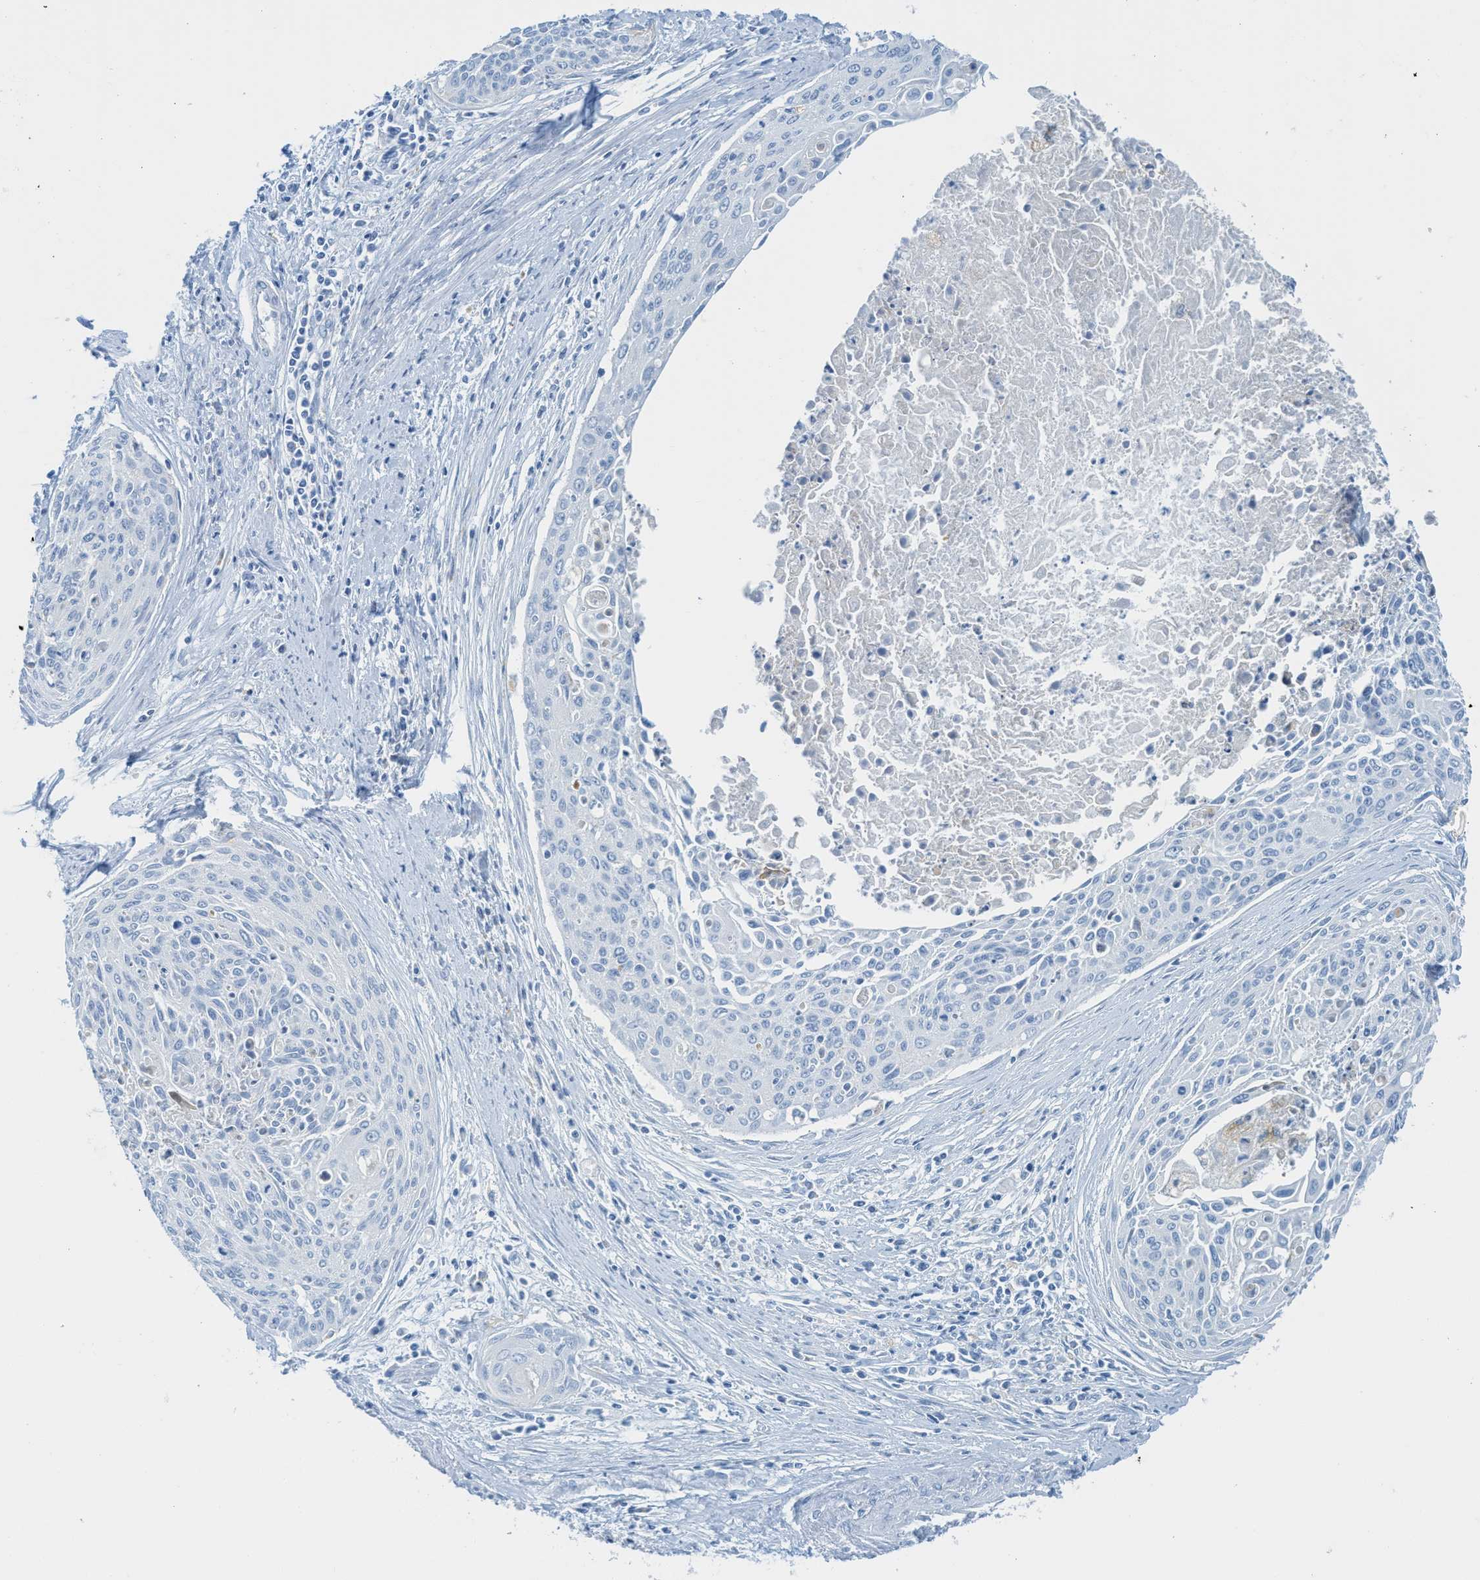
{"staining": {"intensity": "negative", "quantity": "none", "location": "none"}, "tissue": "cervical cancer", "cell_type": "Tumor cells", "image_type": "cancer", "snomed": [{"axis": "morphology", "description": "Squamous cell carcinoma, NOS"}, {"axis": "topography", "description": "Cervix"}], "caption": "IHC of squamous cell carcinoma (cervical) demonstrates no staining in tumor cells. Nuclei are stained in blue.", "gene": "C21orf62", "patient": {"sex": "female", "age": 55}}